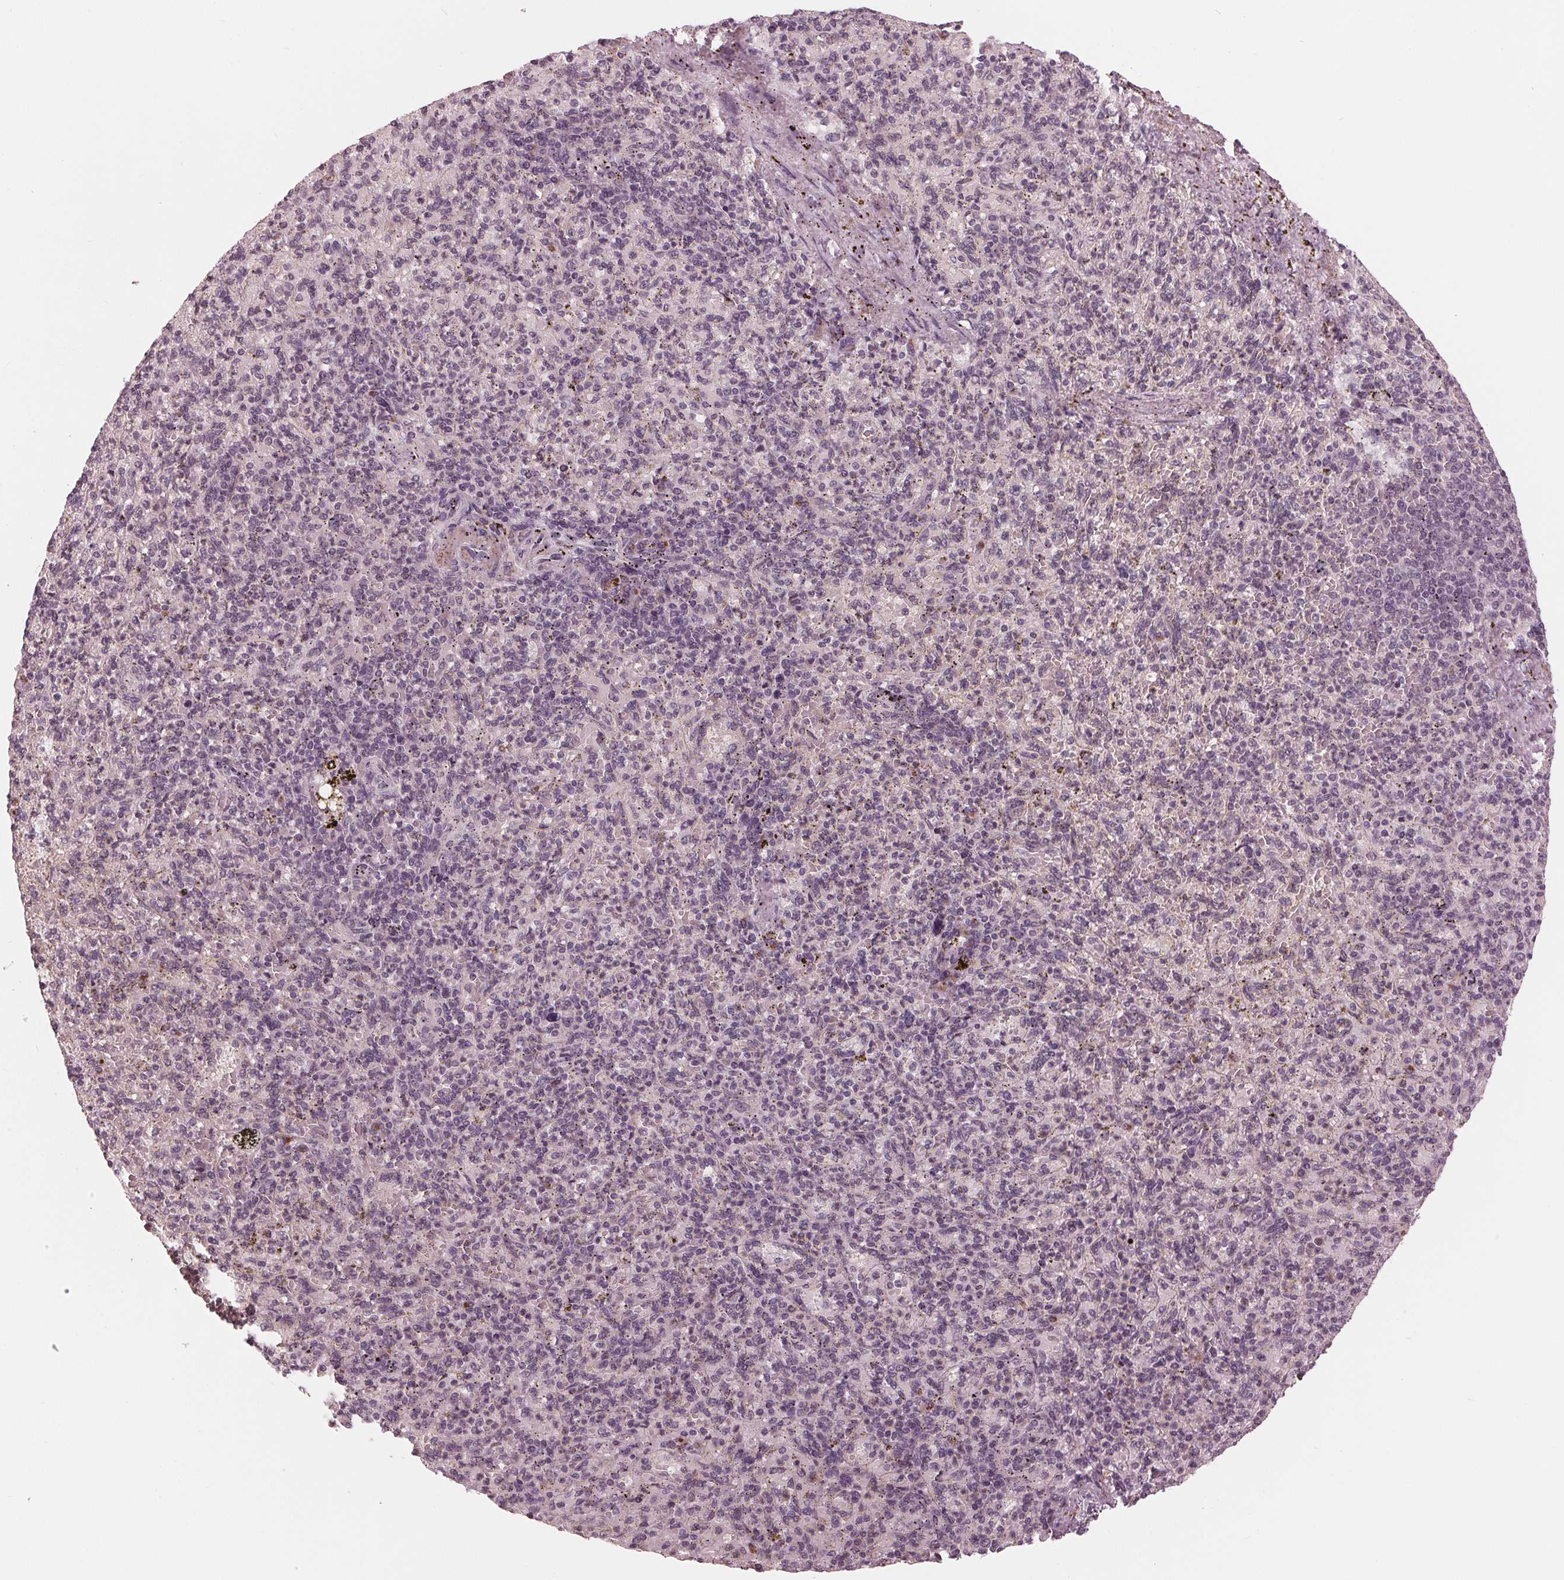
{"staining": {"intensity": "moderate", "quantity": "<25%", "location": "nuclear"}, "tissue": "spleen", "cell_type": "Cells in red pulp", "image_type": "normal", "snomed": [{"axis": "morphology", "description": "Normal tissue, NOS"}, {"axis": "topography", "description": "Spleen"}], "caption": "IHC of normal human spleen displays low levels of moderate nuclear staining in about <25% of cells in red pulp.", "gene": "SLX4", "patient": {"sex": "female", "age": 74}}